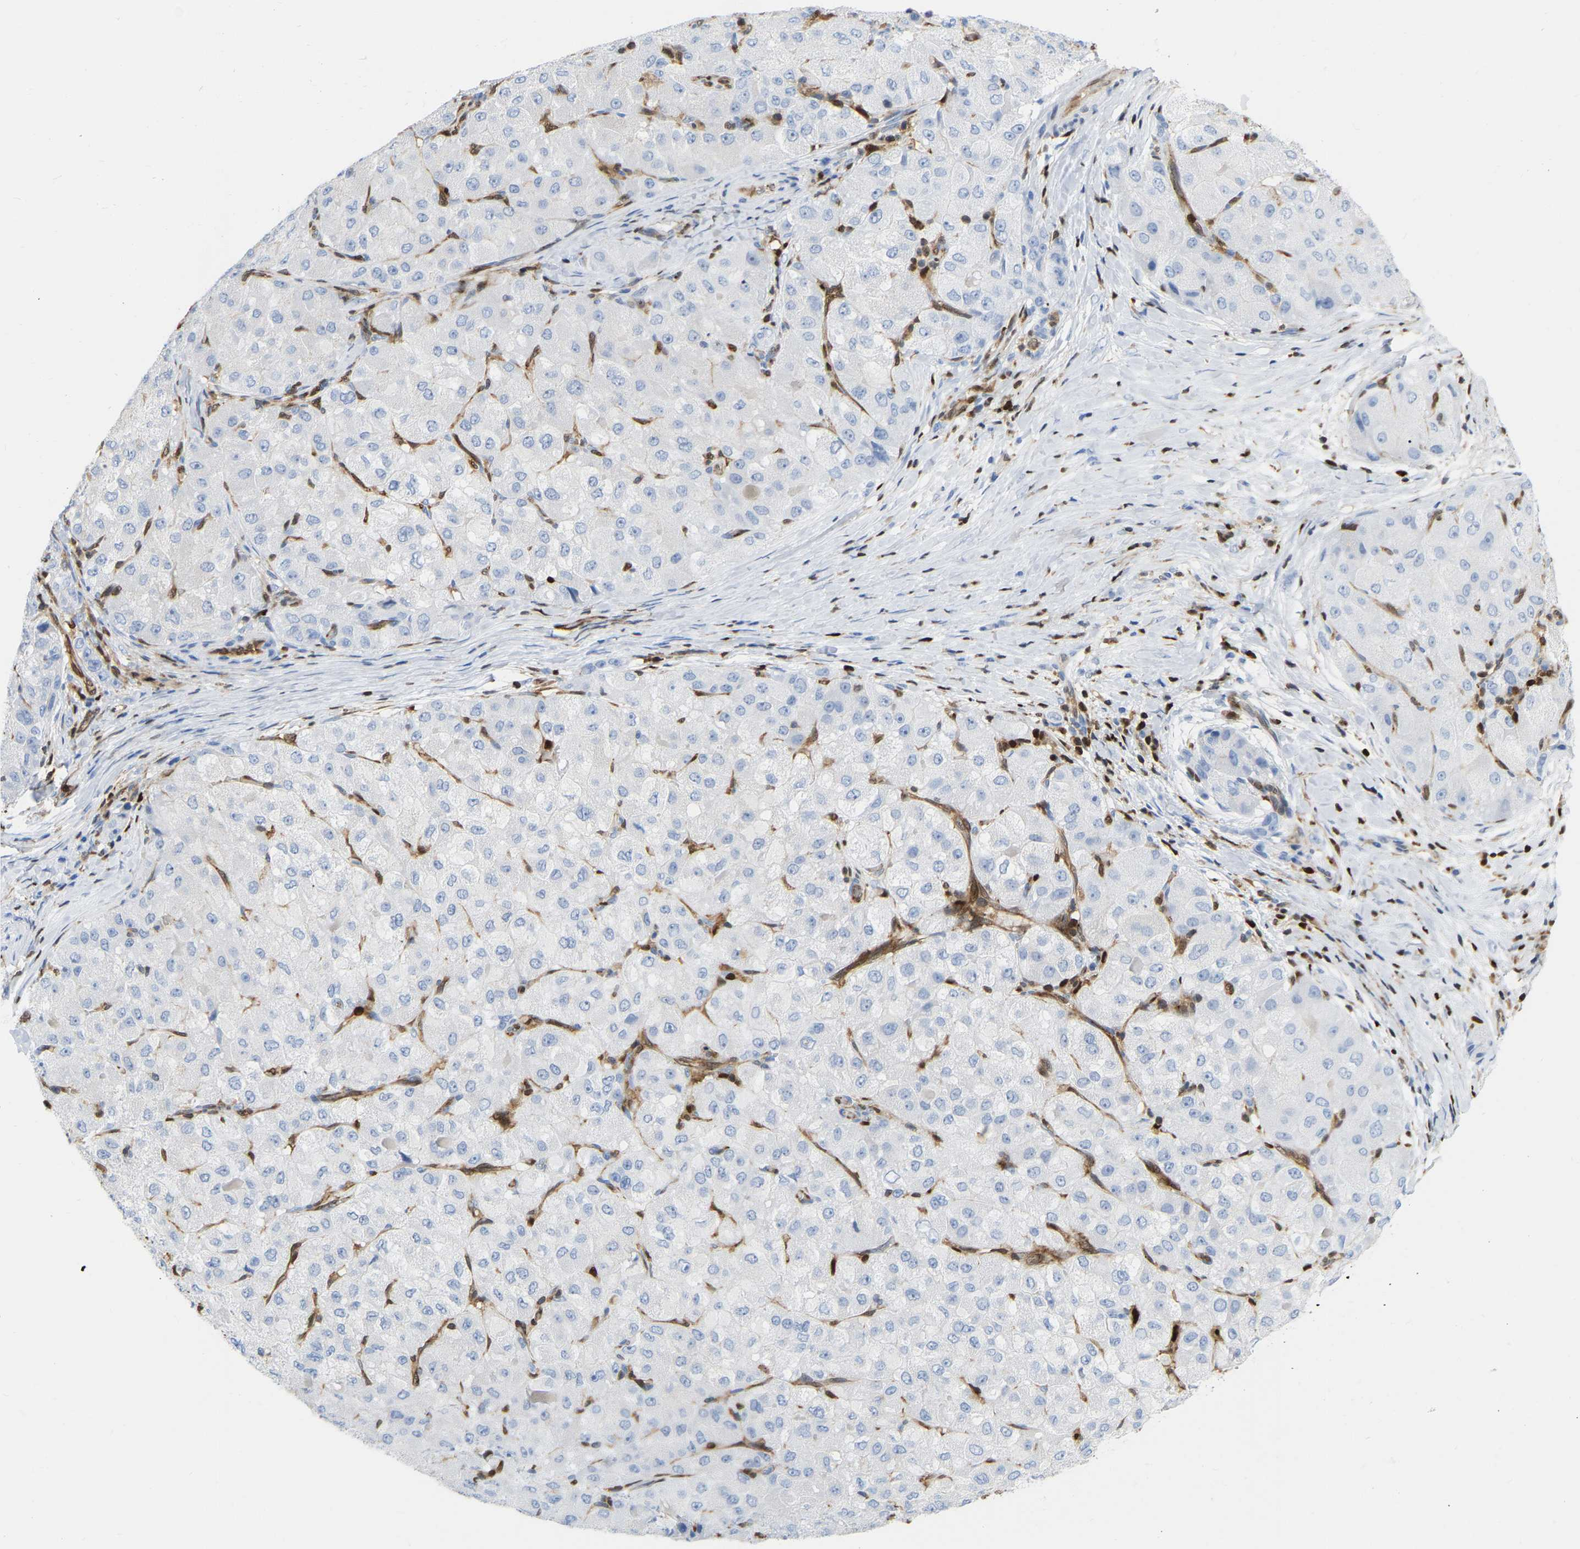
{"staining": {"intensity": "negative", "quantity": "none", "location": "none"}, "tissue": "liver cancer", "cell_type": "Tumor cells", "image_type": "cancer", "snomed": [{"axis": "morphology", "description": "Carcinoma, Hepatocellular, NOS"}, {"axis": "topography", "description": "Liver"}], "caption": "This is an IHC micrograph of liver cancer (hepatocellular carcinoma). There is no staining in tumor cells.", "gene": "GIMAP4", "patient": {"sex": "male", "age": 80}}